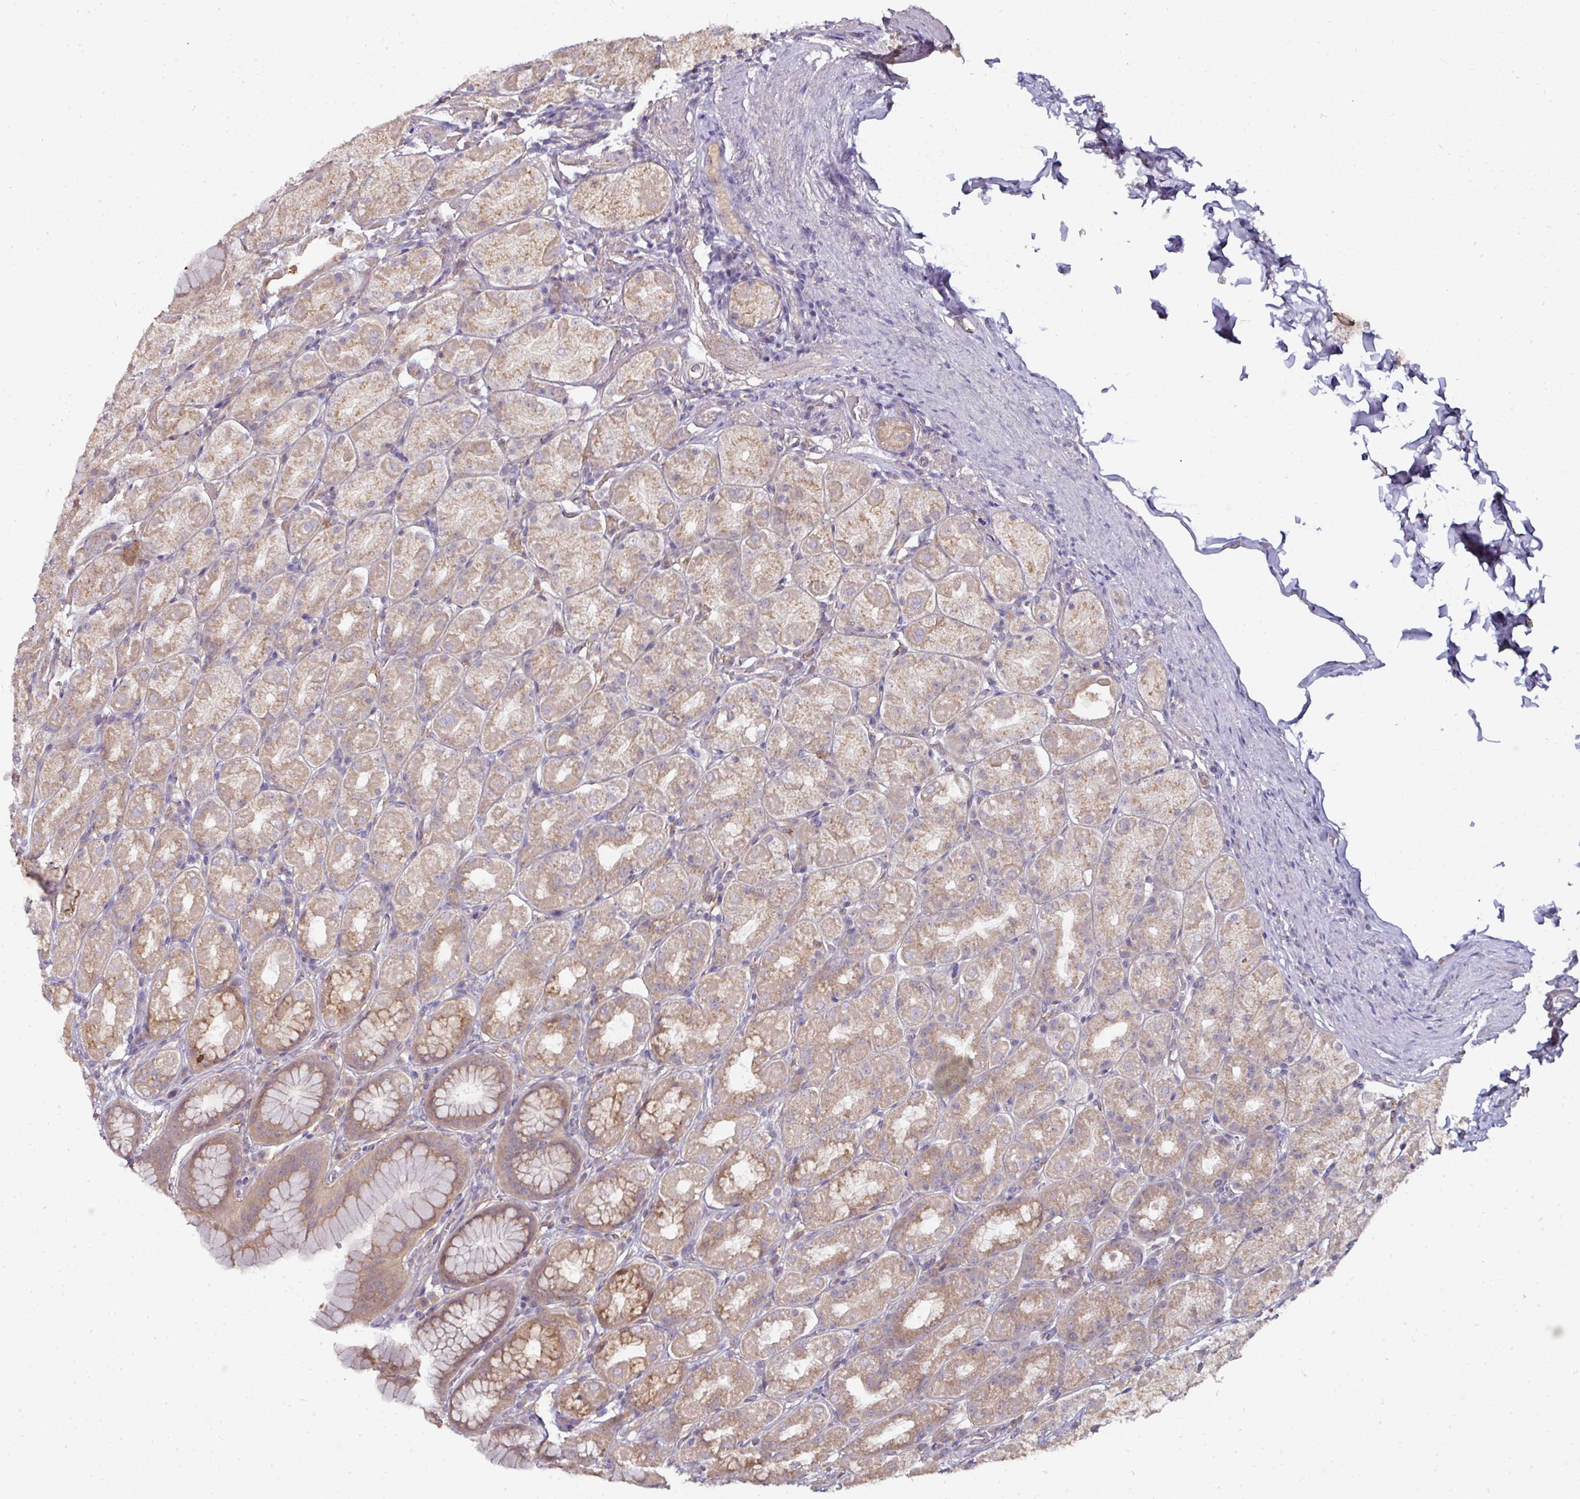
{"staining": {"intensity": "moderate", "quantity": ">75%", "location": "cytoplasmic/membranous"}, "tissue": "stomach", "cell_type": "Glandular cells", "image_type": "normal", "snomed": [{"axis": "morphology", "description": "Normal tissue, NOS"}, {"axis": "topography", "description": "Stomach, upper"}, {"axis": "topography", "description": "Stomach"}], "caption": "Stomach stained with a brown dye demonstrates moderate cytoplasmic/membranous positive staining in approximately >75% of glandular cells.", "gene": "CTDSP2", "patient": {"sex": "male", "age": 68}}